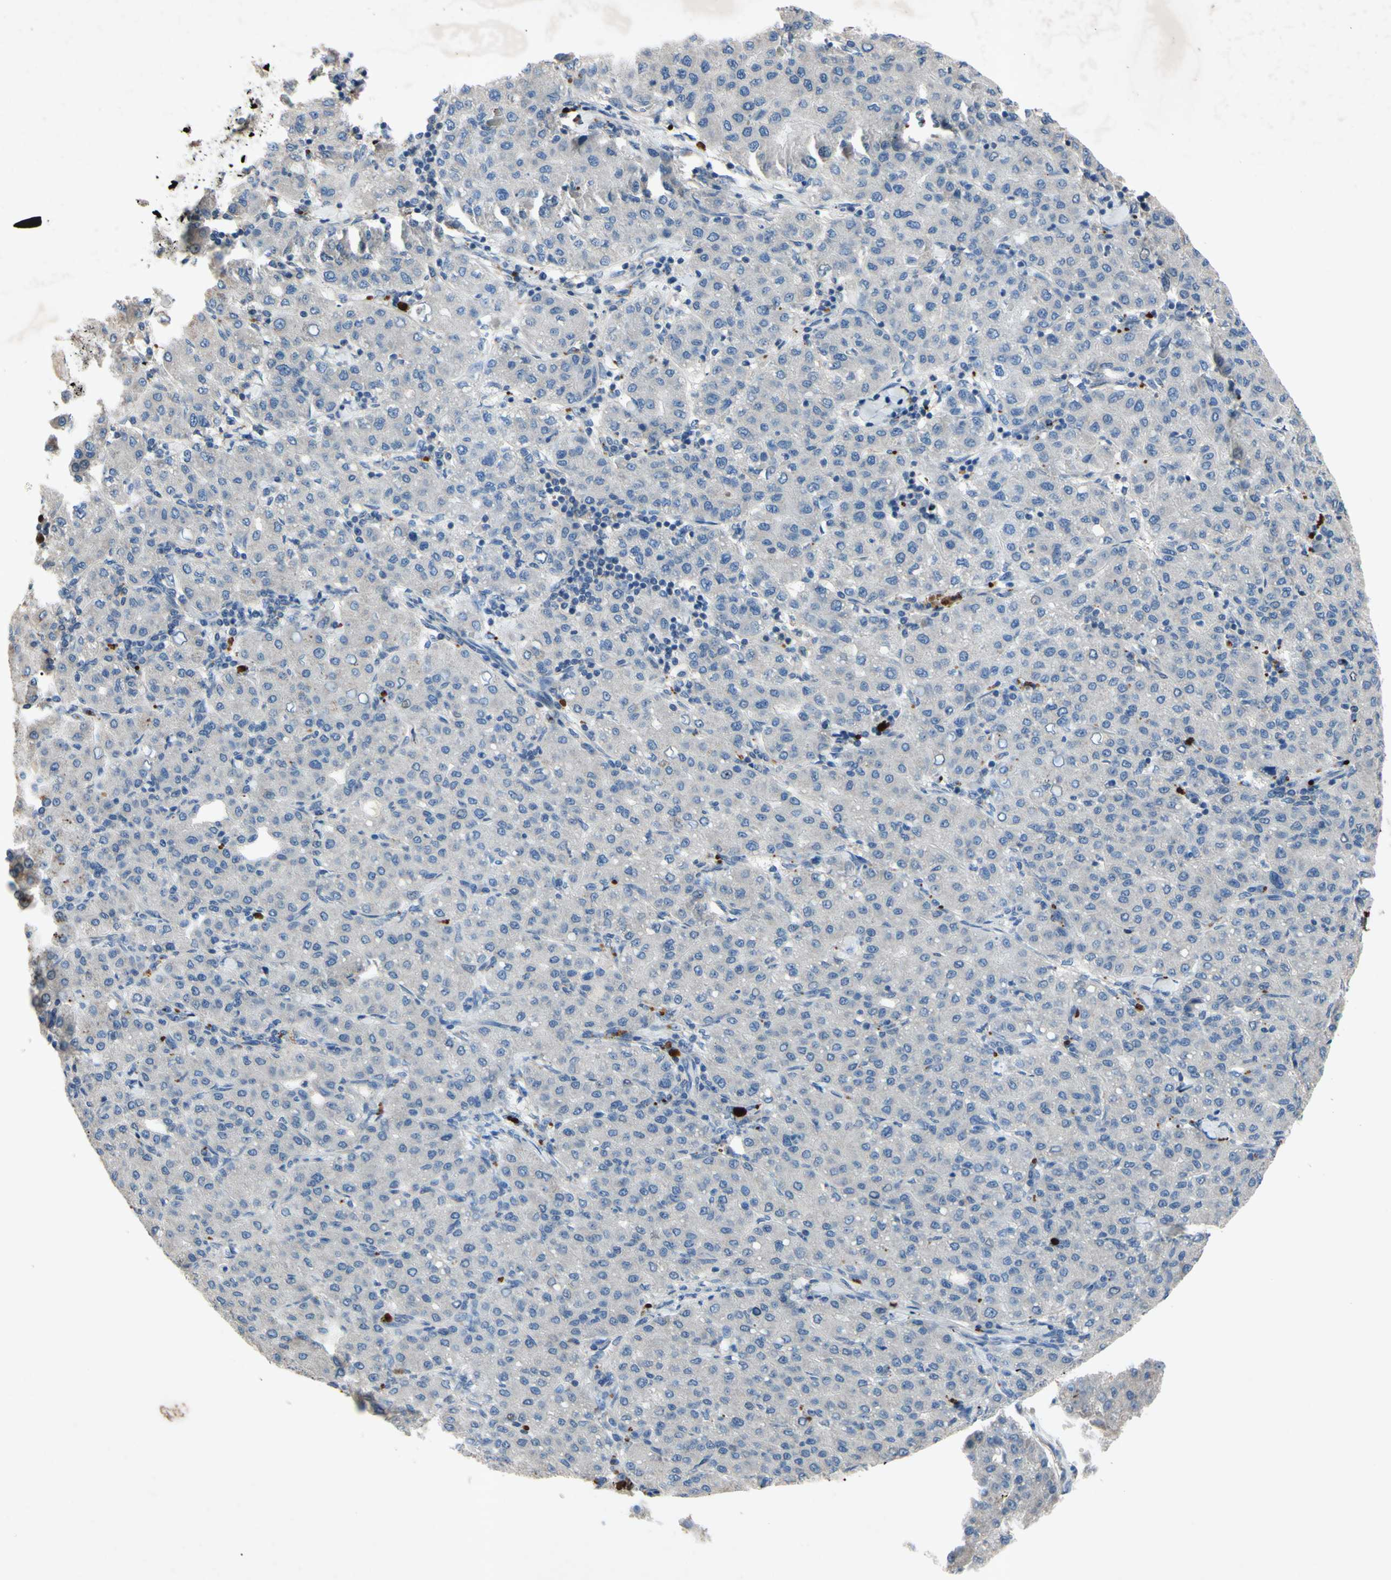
{"staining": {"intensity": "negative", "quantity": "none", "location": "none"}, "tissue": "liver cancer", "cell_type": "Tumor cells", "image_type": "cancer", "snomed": [{"axis": "morphology", "description": "Carcinoma, Hepatocellular, NOS"}, {"axis": "topography", "description": "Liver"}], "caption": "Human liver cancer stained for a protein using IHC reveals no expression in tumor cells.", "gene": "HILPDA", "patient": {"sex": "male", "age": 65}}